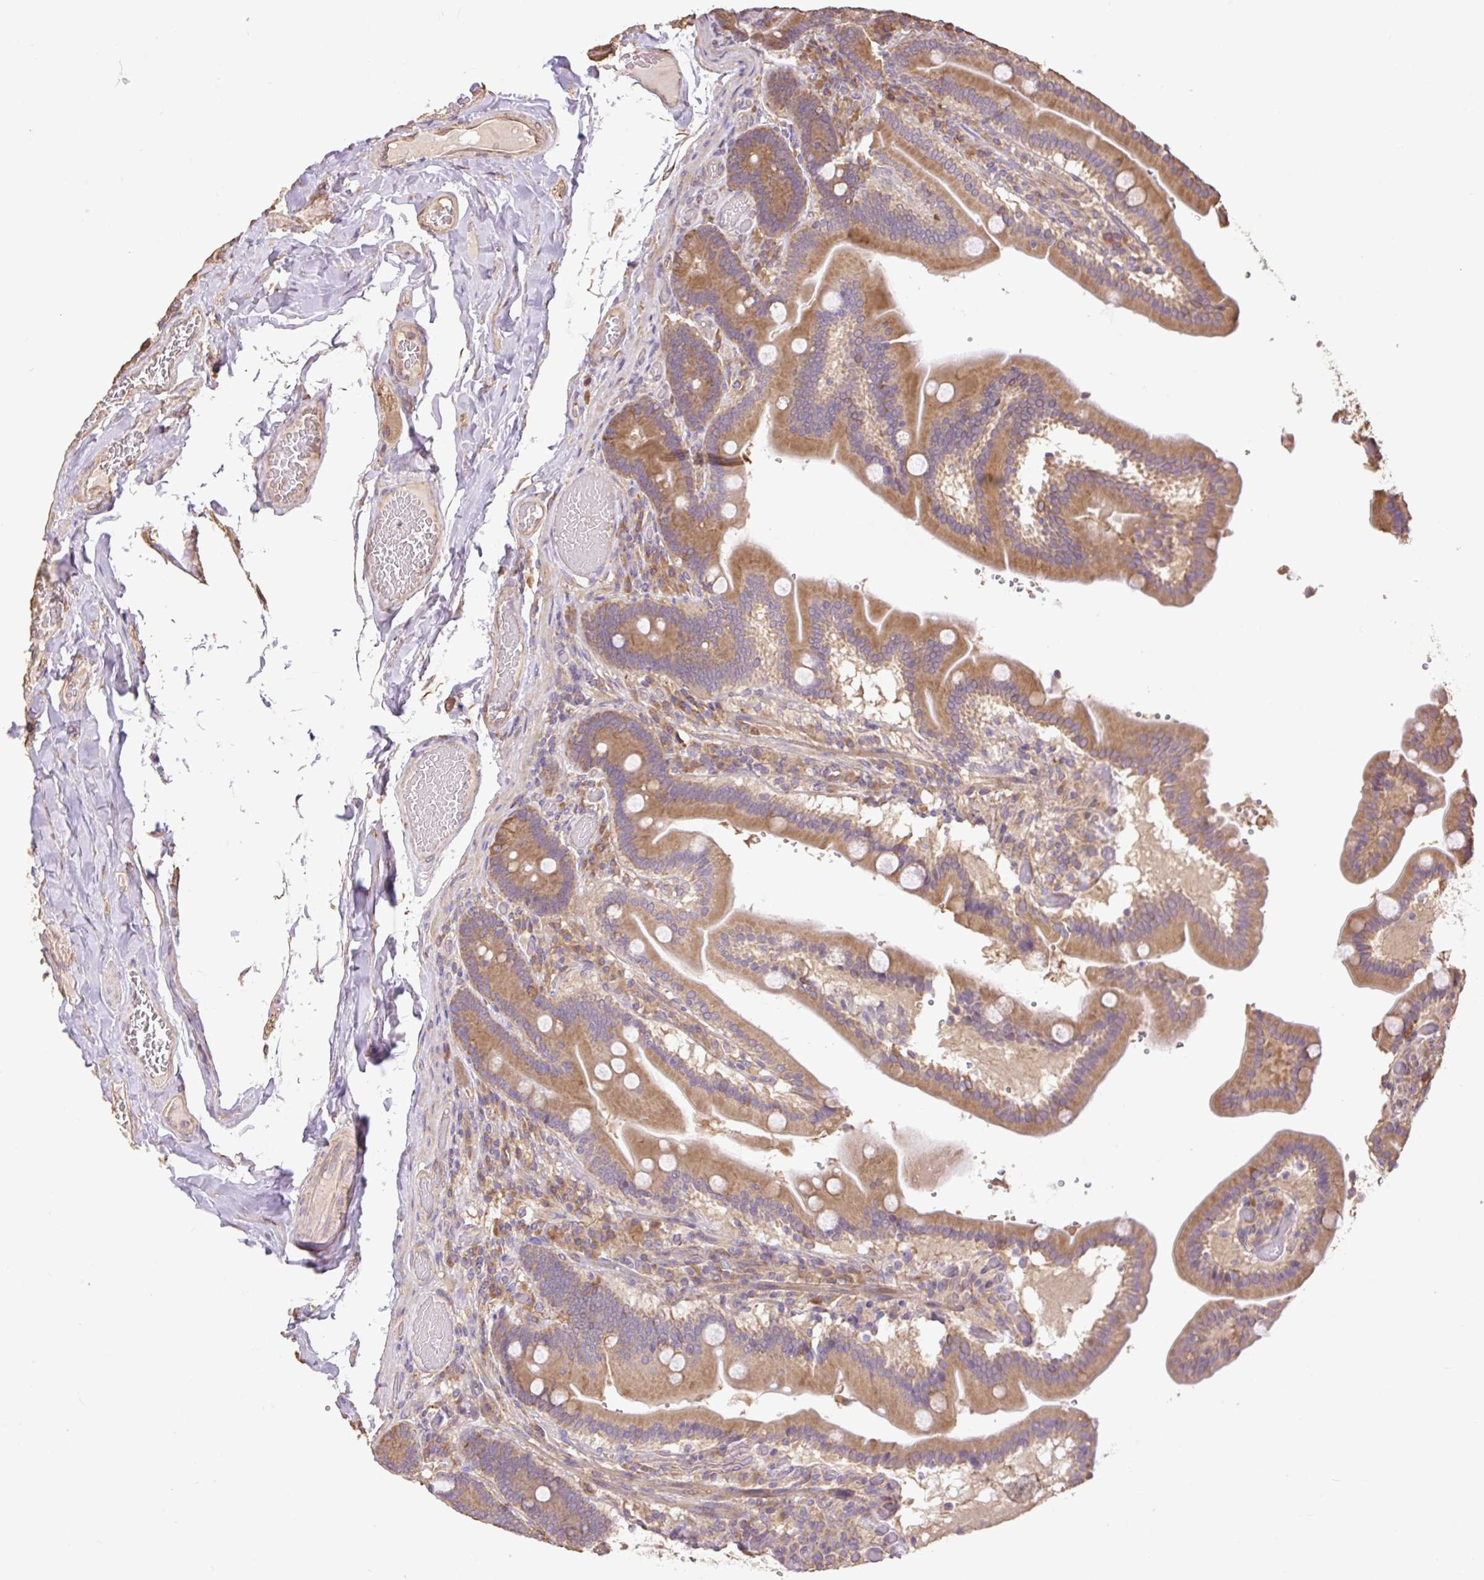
{"staining": {"intensity": "moderate", "quantity": ">75%", "location": "cytoplasmic/membranous"}, "tissue": "duodenum", "cell_type": "Glandular cells", "image_type": "normal", "snomed": [{"axis": "morphology", "description": "Normal tissue, NOS"}, {"axis": "topography", "description": "Duodenum"}], "caption": "Moderate cytoplasmic/membranous expression is seen in about >75% of glandular cells in unremarkable duodenum. (DAB IHC, brown staining for protein, blue staining for nuclei).", "gene": "DESI1", "patient": {"sex": "female", "age": 62}}